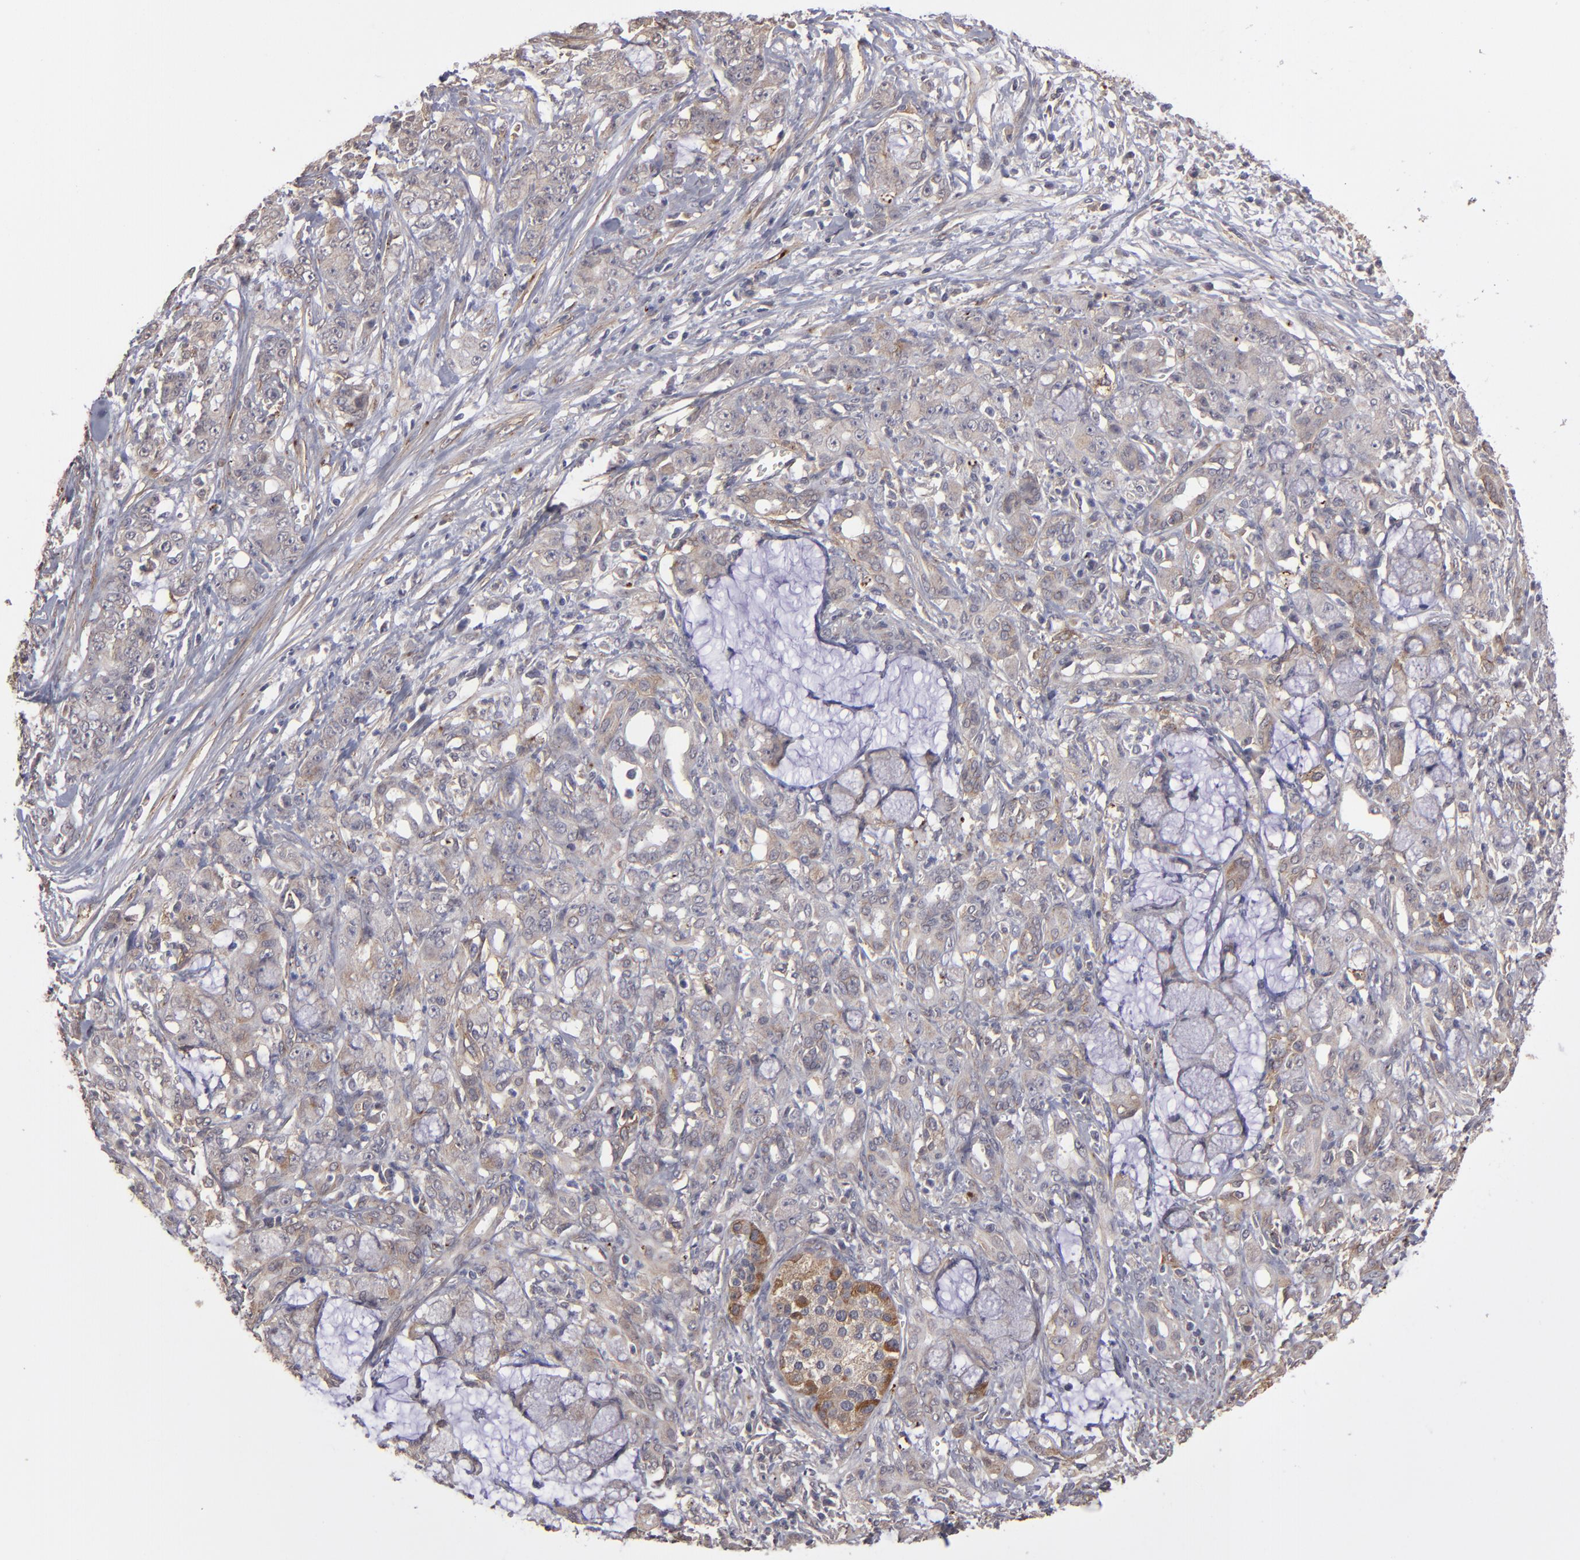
{"staining": {"intensity": "weak", "quantity": "25%-75%", "location": "cytoplasmic/membranous"}, "tissue": "pancreatic cancer", "cell_type": "Tumor cells", "image_type": "cancer", "snomed": [{"axis": "morphology", "description": "Adenocarcinoma, NOS"}, {"axis": "topography", "description": "Pancreas"}], "caption": "The photomicrograph reveals immunohistochemical staining of pancreatic adenocarcinoma. There is weak cytoplasmic/membranous staining is identified in approximately 25%-75% of tumor cells. The protein is shown in brown color, while the nuclei are stained blue.", "gene": "ITGB5", "patient": {"sex": "female", "age": 73}}